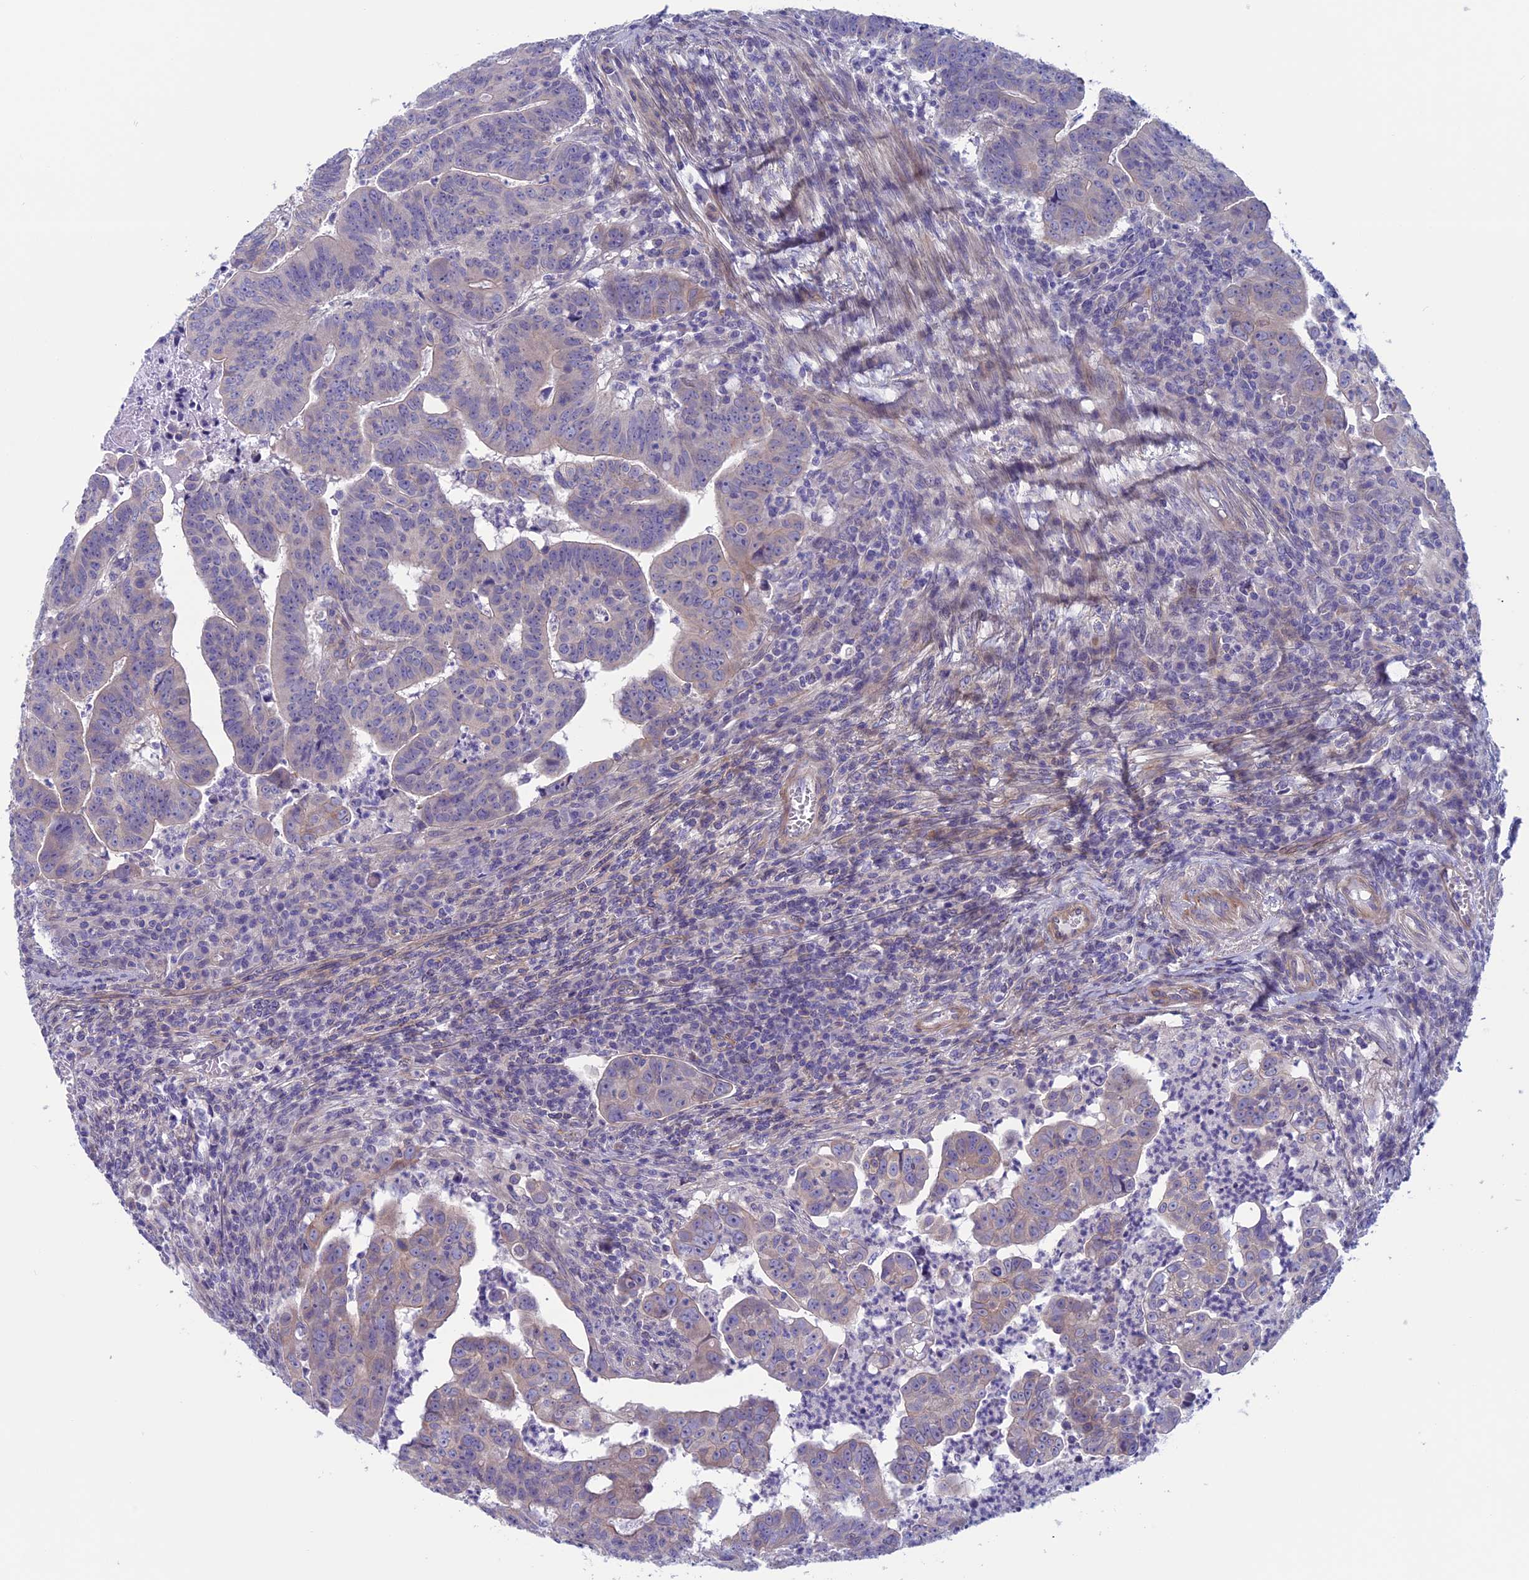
{"staining": {"intensity": "negative", "quantity": "none", "location": "none"}, "tissue": "colorectal cancer", "cell_type": "Tumor cells", "image_type": "cancer", "snomed": [{"axis": "morphology", "description": "Adenocarcinoma, NOS"}, {"axis": "topography", "description": "Rectum"}], "caption": "Photomicrograph shows no protein positivity in tumor cells of colorectal cancer (adenocarcinoma) tissue.", "gene": "CNOT6L", "patient": {"sex": "male", "age": 69}}